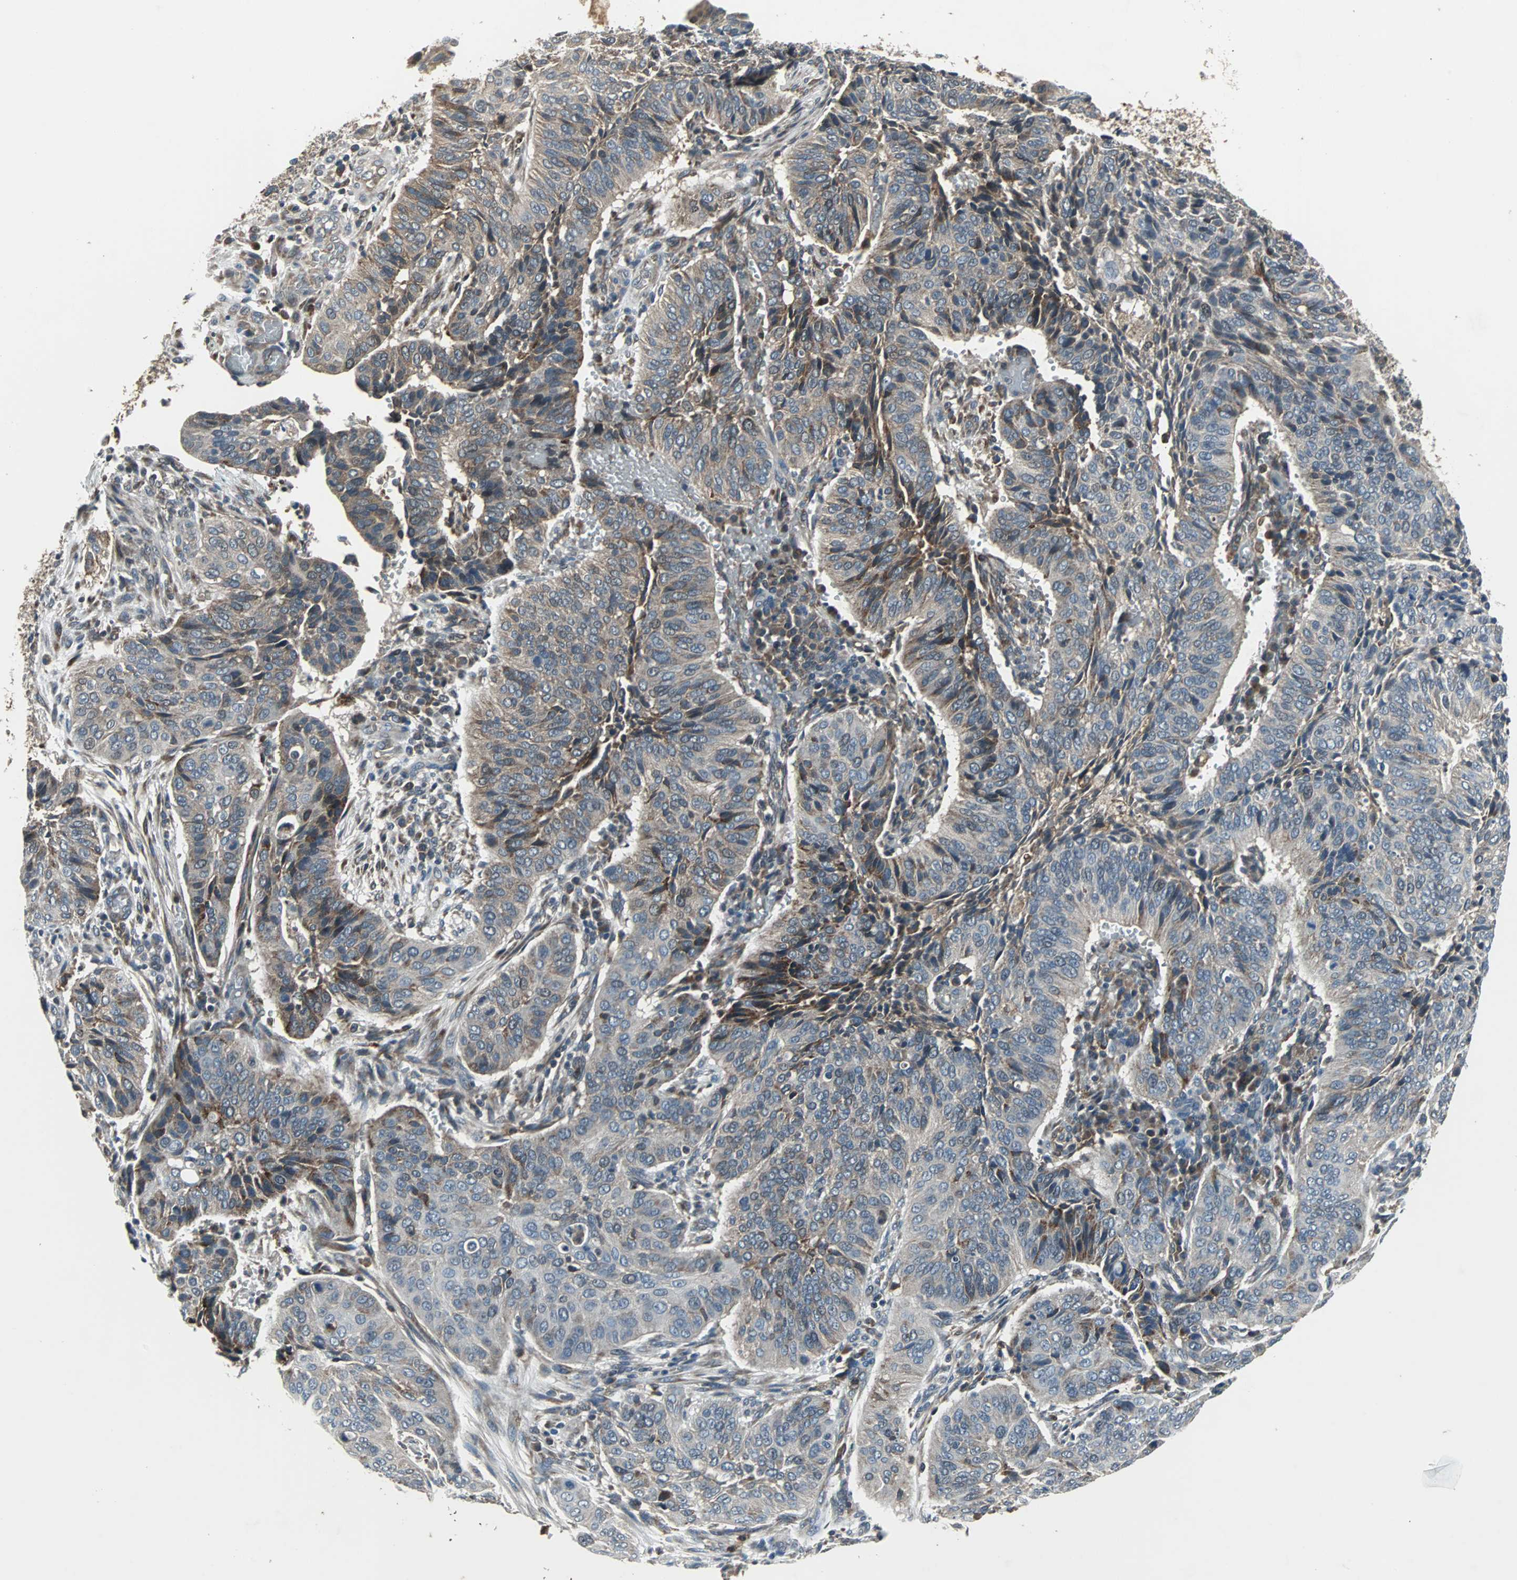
{"staining": {"intensity": "weak", "quantity": "25%-75%", "location": "cytoplasmic/membranous"}, "tissue": "cervical cancer", "cell_type": "Tumor cells", "image_type": "cancer", "snomed": [{"axis": "morphology", "description": "Squamous cell carcinoma, NOS"}, {"axis": "topography", "description": "Cervix"}], "caption": "A low amount of weak cytoplasmic/membranous staining is present in about 25%-75% of tumor cells in cervical squamous cell carcinoma tissue.", "gene": "SOS1", "patient": {"sex": "female", "age": 39}}